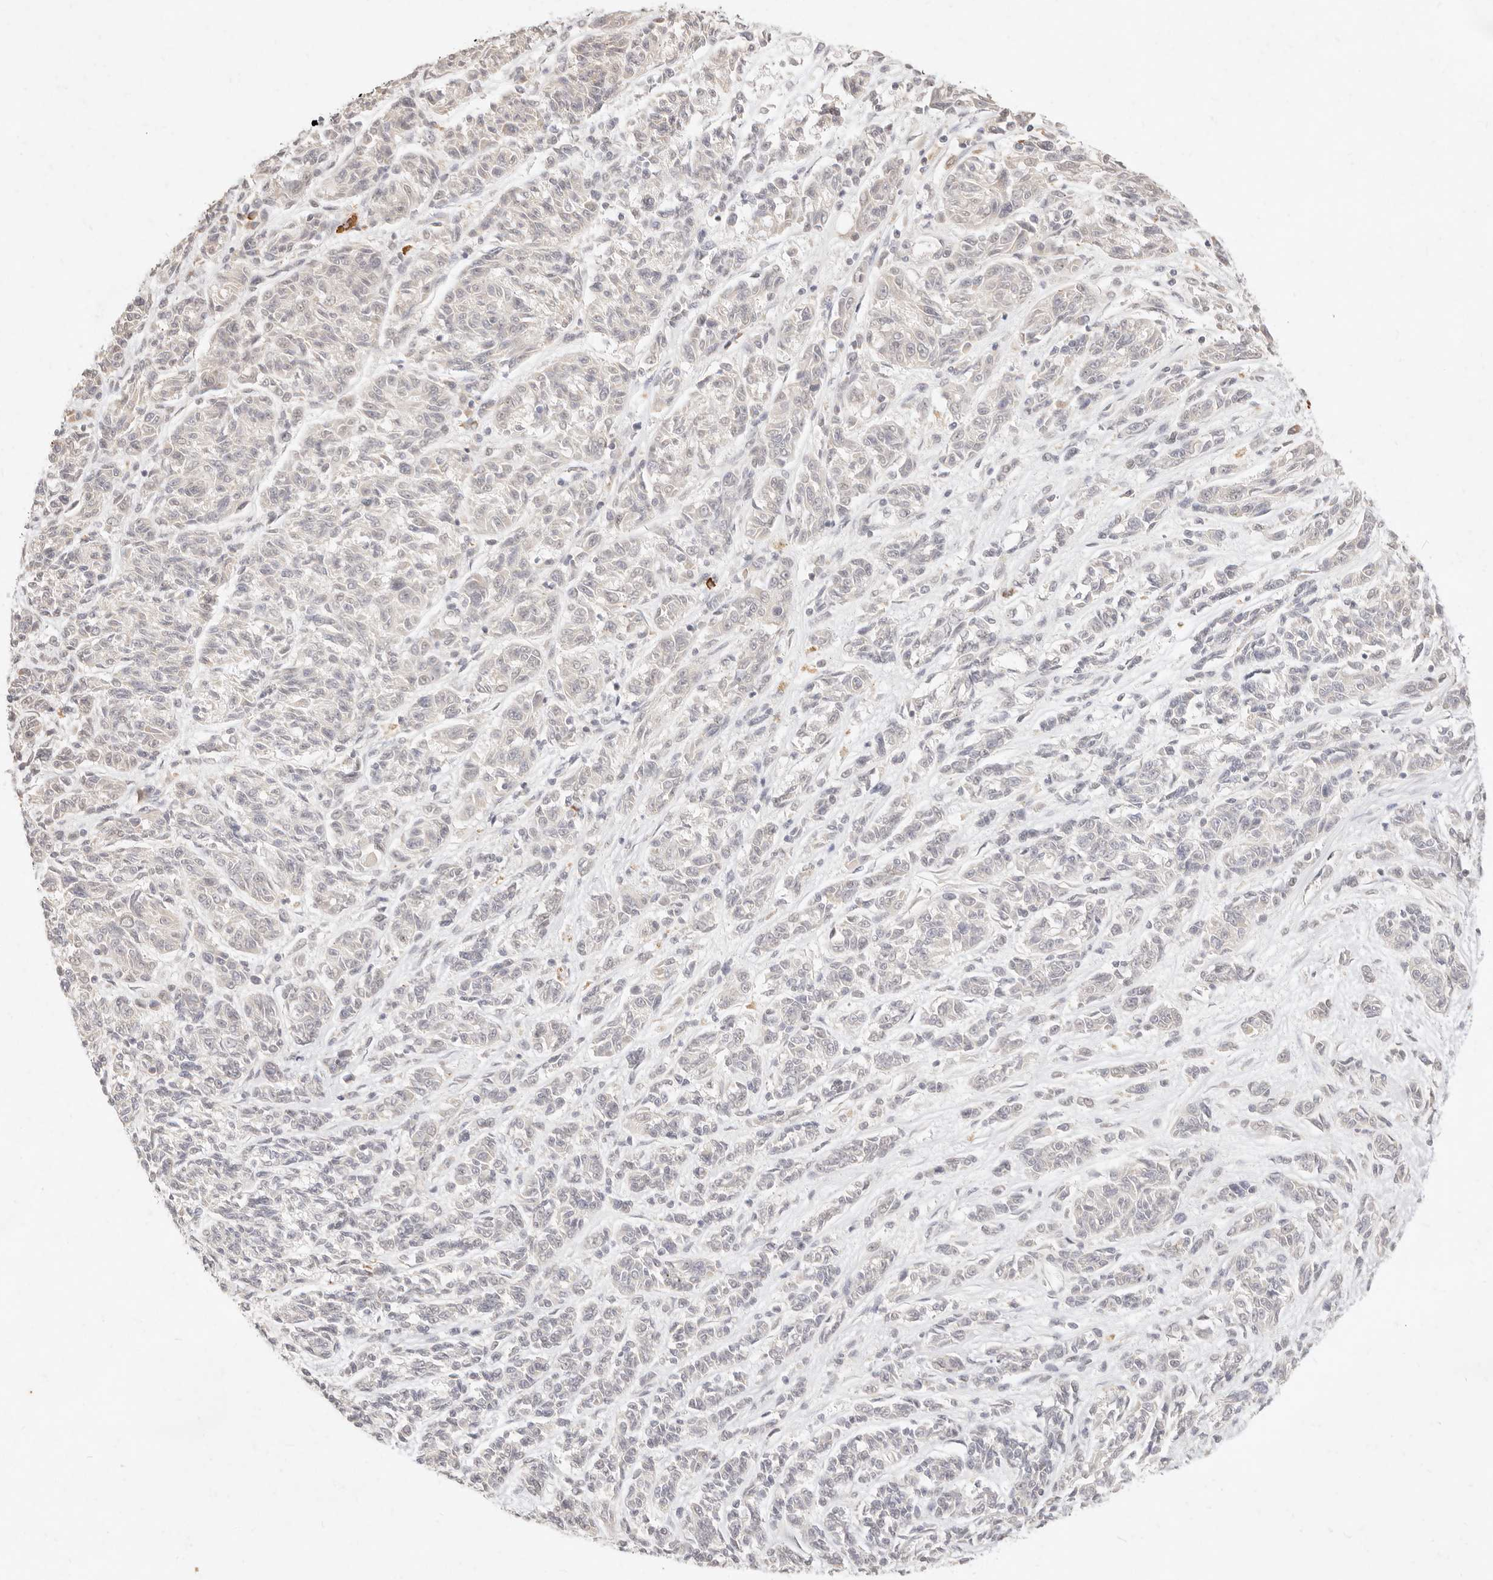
{"staining": {"intensity": "negative", "quantity": "none", "location": "none"}, "tissue": "melanoma", "cell_type": "Tumor cells", "image_type": "cancer", "snomed": [{"axis": "morphology", "description": "Malignant melanoma, NOS"}, {"axis": "topography", "description": "Skin"}], "caption": "Immunohistochemistry (IHC) of melanoma demonstrates no expression in tumor cells.", "gene": "ASCL3", "patient": {"sex": "male", "age": 53}}